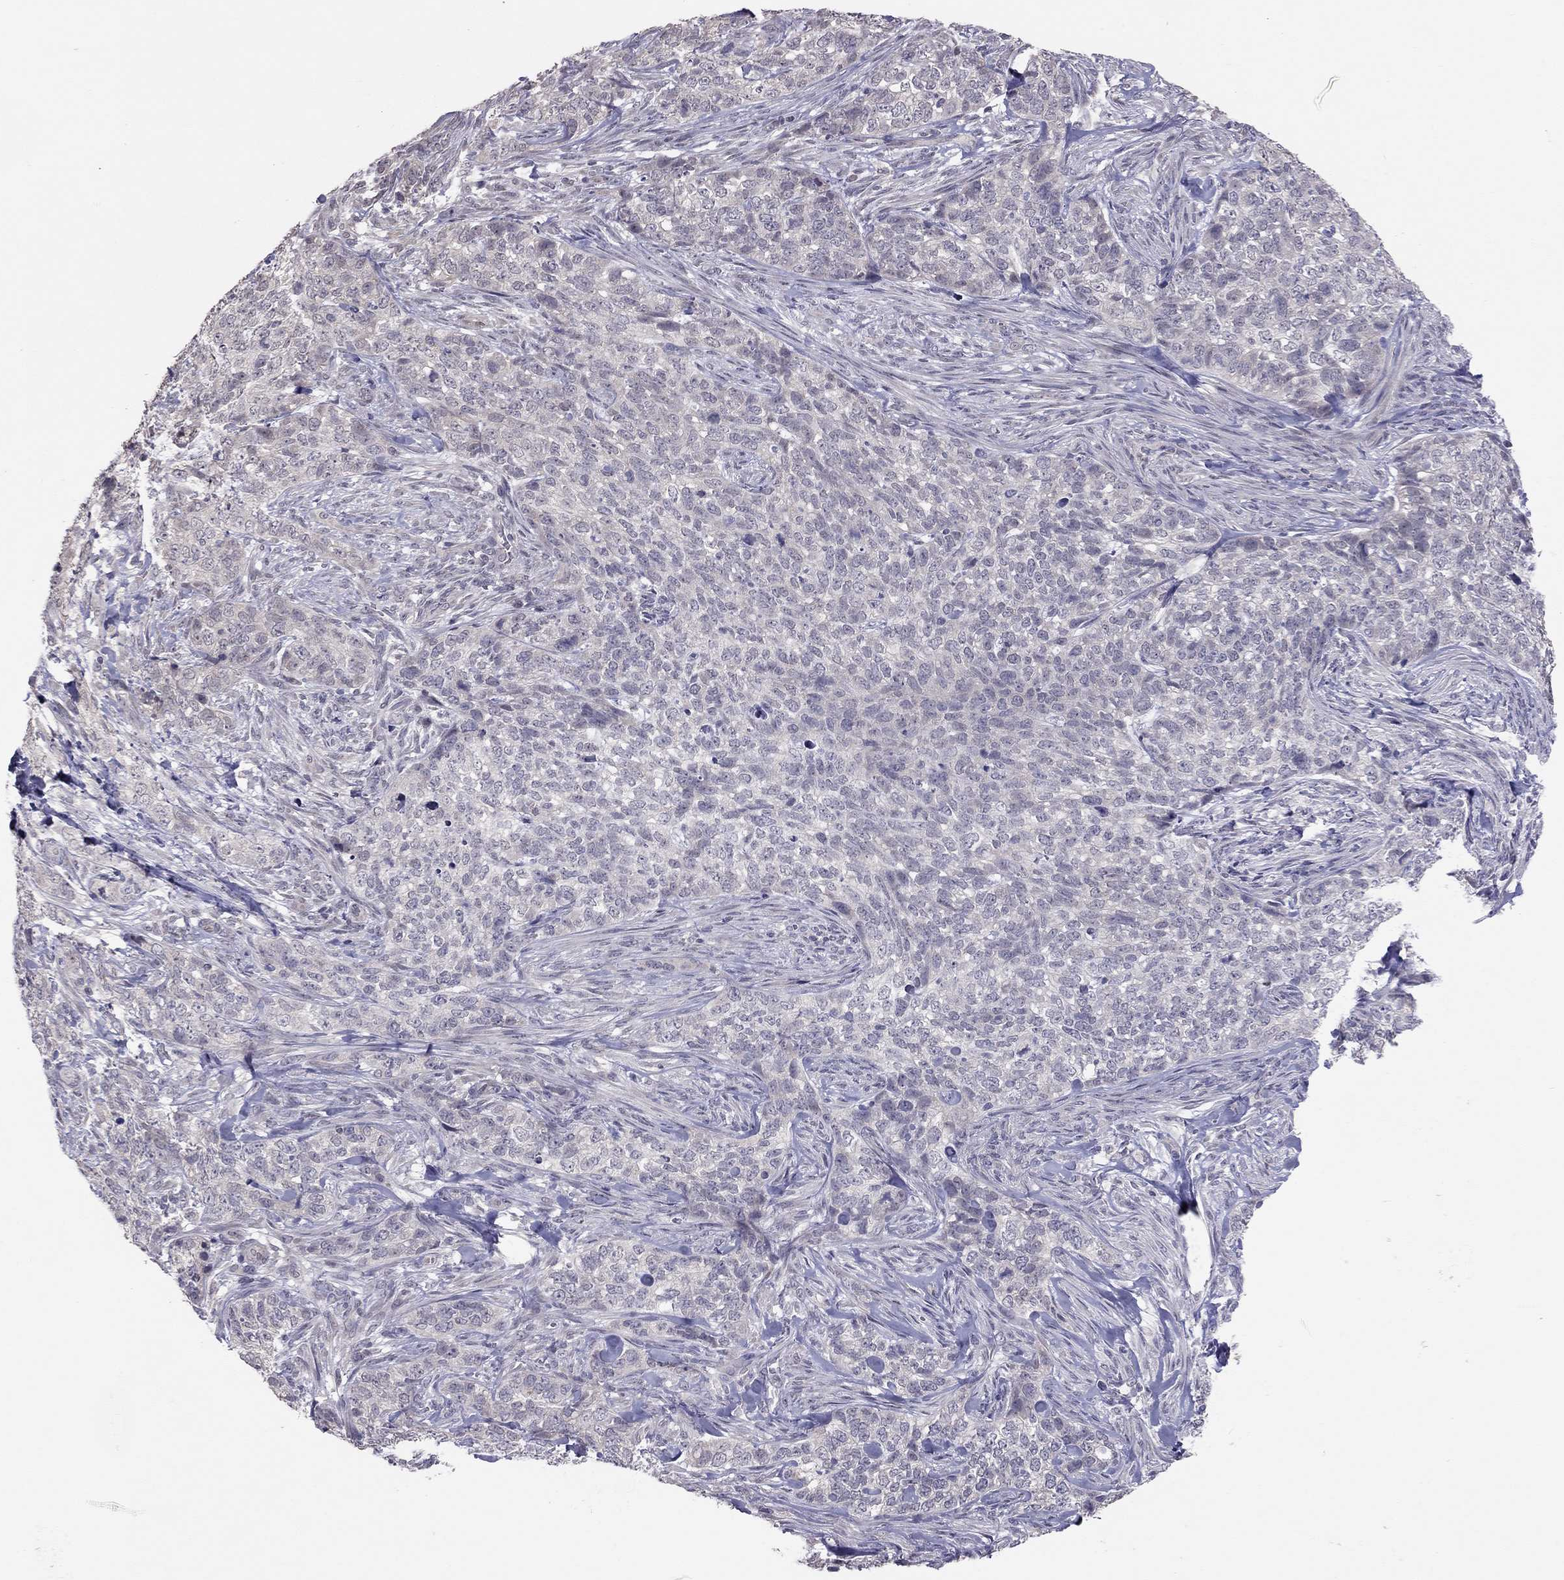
{"staining": {"intensity": "negative", "quantity": "none", "location": "none"}, "tissue": "skin cancer", "cell_type": "Tumor cells", "image_type": "cancer", "snomed": [{"axis": "morphology", "description": "Basal cell carcinoma"}, {"axis": "topography", "description": "Skin"}], "caption": "This is a micrograph of immunohistochemistry staining of skin basal cell carcinoma, which shows no expression in tumor cells.", "gene": "HSF2BP", "patient": {"sex": "female", "age": 69}}